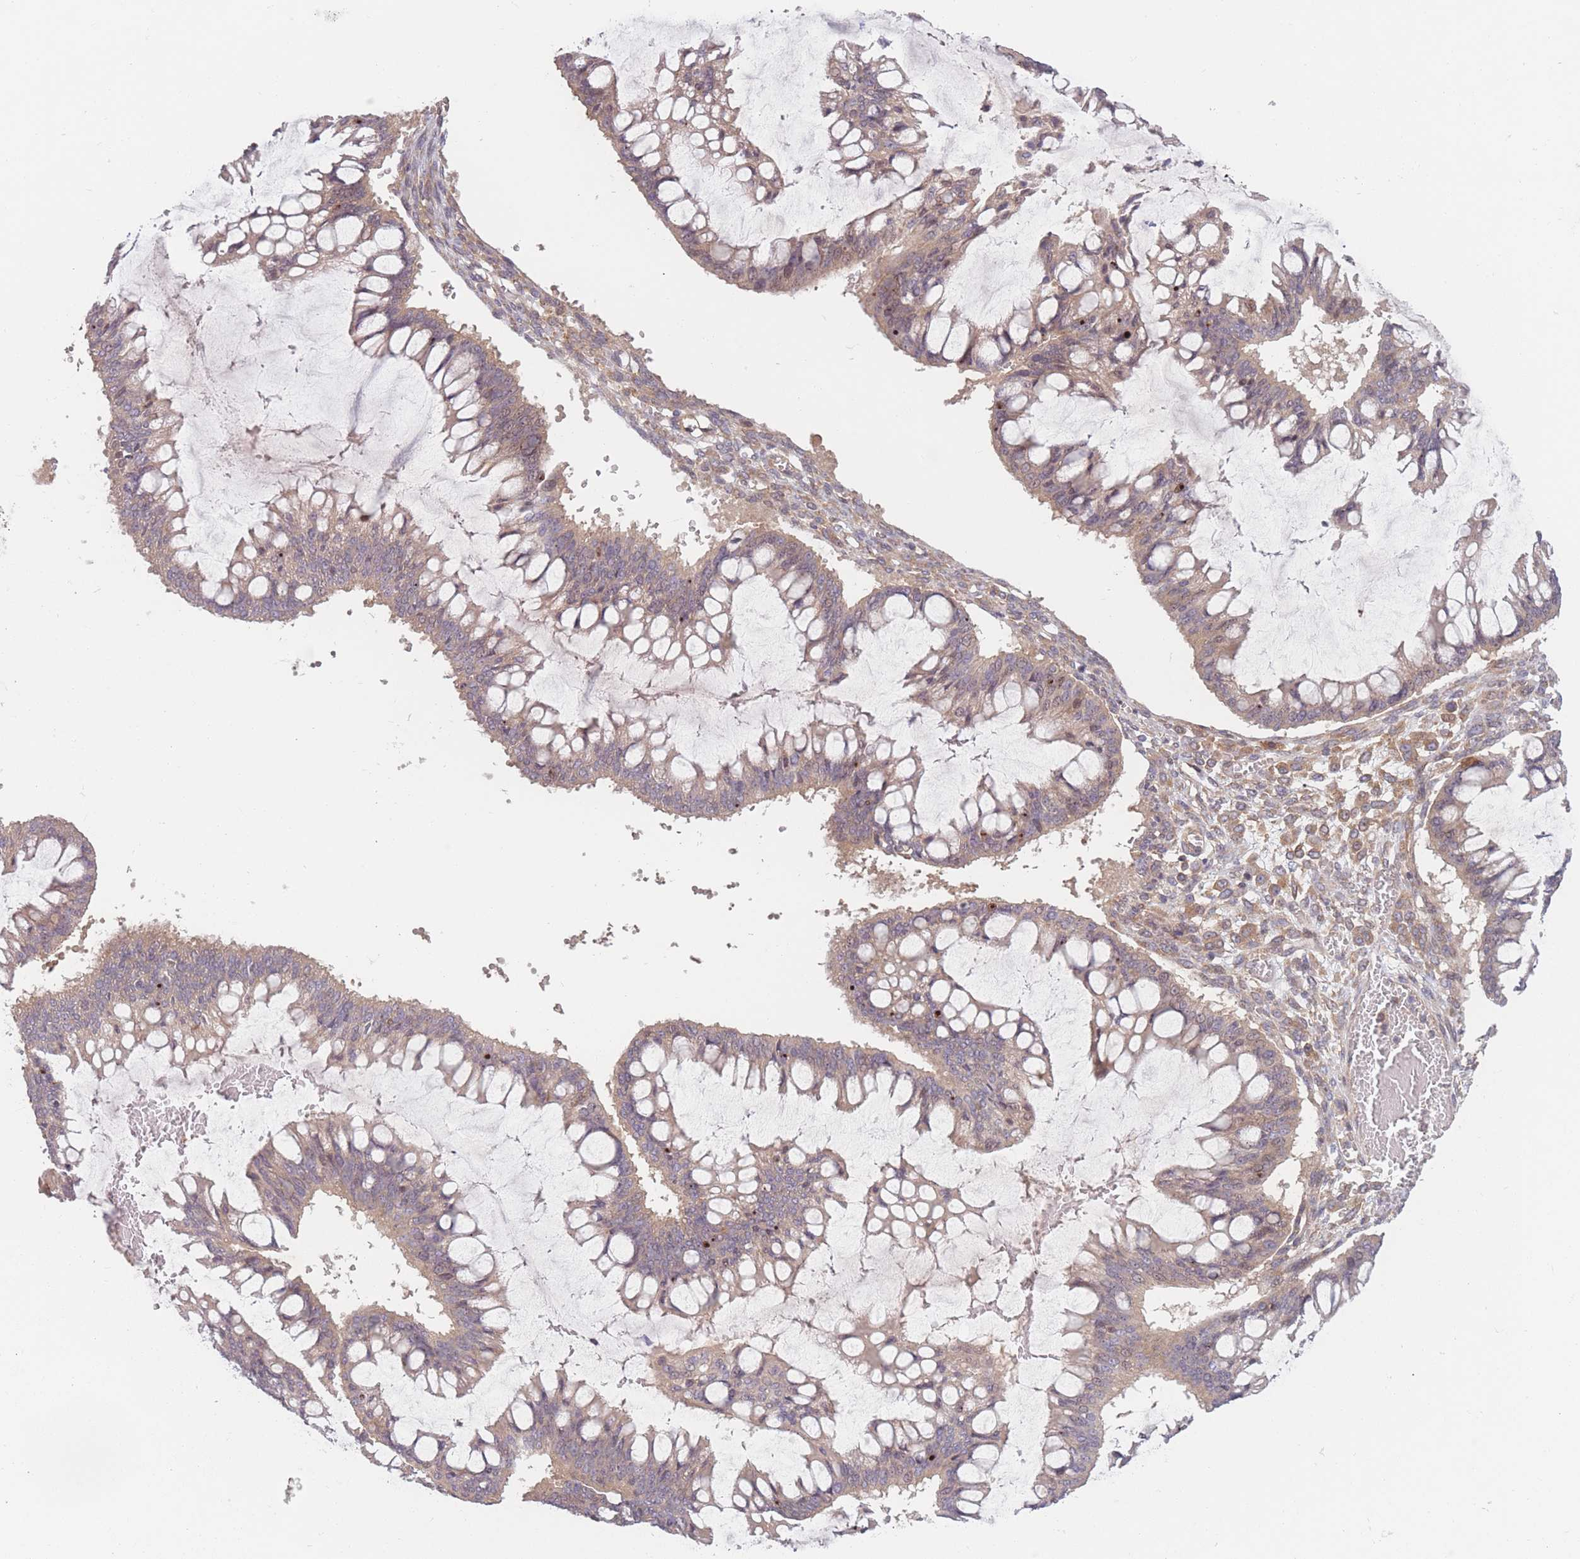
{"staining": {"intensity": "weak", "quantity": ">75%", "location": "cytoplasmic/membranous"}, "tissue": "ovarian cancer", "cell_type": "Tumor cells", "image_type": "cancer", "snomed": [{"axis": "morphology", "description": "Cystadenocarcinoma, mucinous, NOS"}, {"axis": "topography", "description": "Ovary"}], "caption": "Protein expression analysis of ovarian mucinous cystadenocarcinoma displays weak cytoplasmic/membranous staining in approximately >75% of tumor cells. The protein of interest is shown in brown color, while the nuclei are stained blue.", "gene": "WASHC2A", "patient": {"sex": "female", "age": 73}}